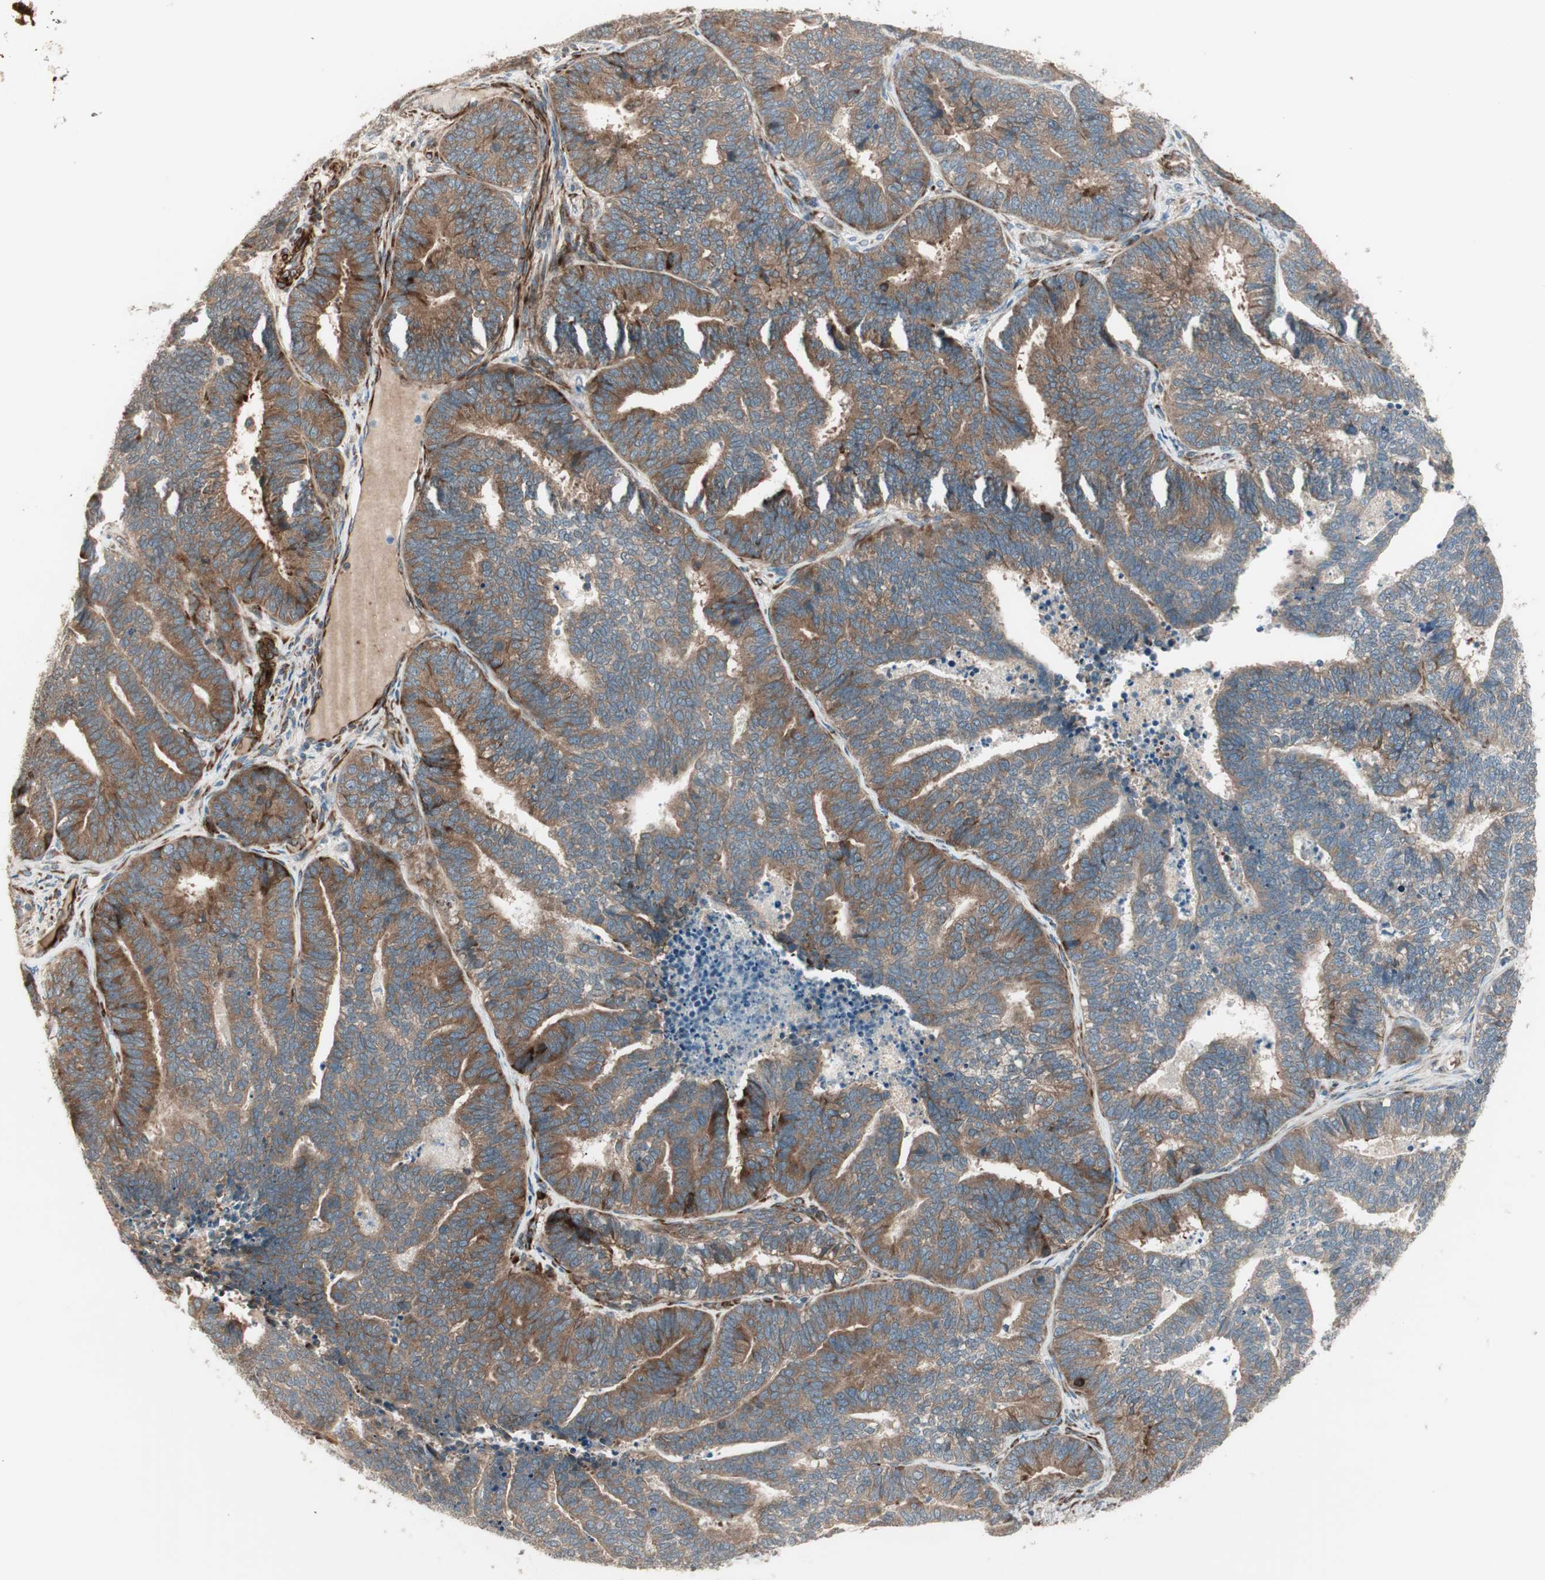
{"staining": {"intensity": "moderate", "quantity": "25%-75%", "location": "cytoplasmic/membranous"}, "tissue": "endometrial cancer", "cell_type": "Tumor cells", "image_type": "cancer", "snomed": [{"axis": "morphology", "description": "Adenocarcinoma, NOS"}, {"axis": "topography", "description": "Endometrium"}], "caption": "There is medium levels of moderate cytoplasmic/membranous staining in tumor cells of adenocarcinoma (endometrial), as demonstrated by immunohistochemical staining (brown color).", "gene": "PPP2R5E", "patient": {"sex": "female", "age": 70}}